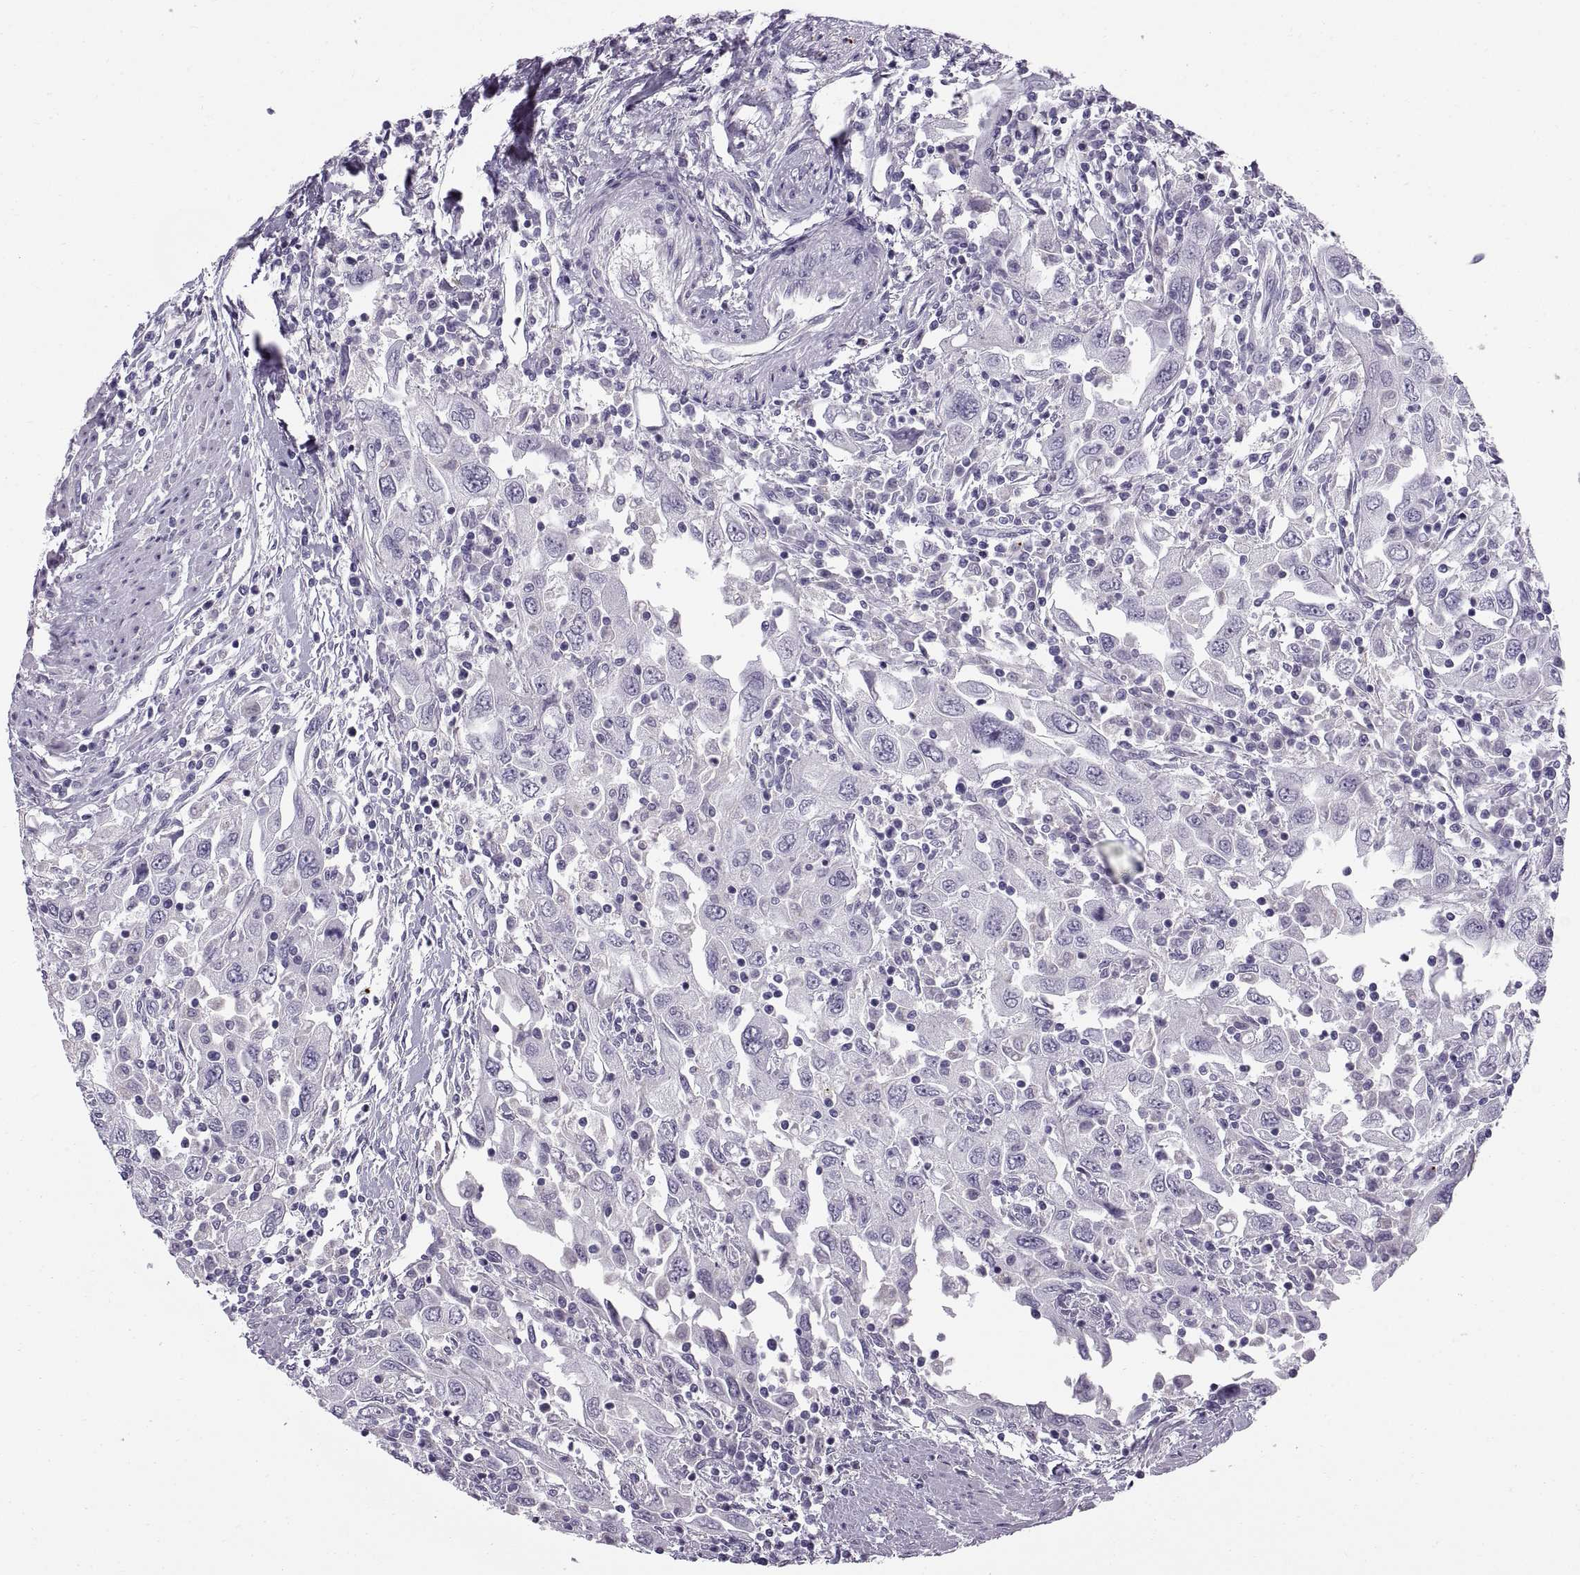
{"staining": {"intensity": "negative", "quantity": "none", "location": "none"}, "tissue": "urothelial cancer", "cell_type": "Tumor cells", "image_type": "cancer", "snomed": [{"axis": "morphology", "description": "Urothelial carcinoma, High grade"}, {"axis": "topography", "description": "Urinary bladder"}], "caption": "Immunohistochemistry (IHC) photomicrograph of urothelial cancer stained for a protein (brown), which shows no staining in tumor cells.", "gene": "CALCR", "patient": {"sex": "male", "age": 76}}